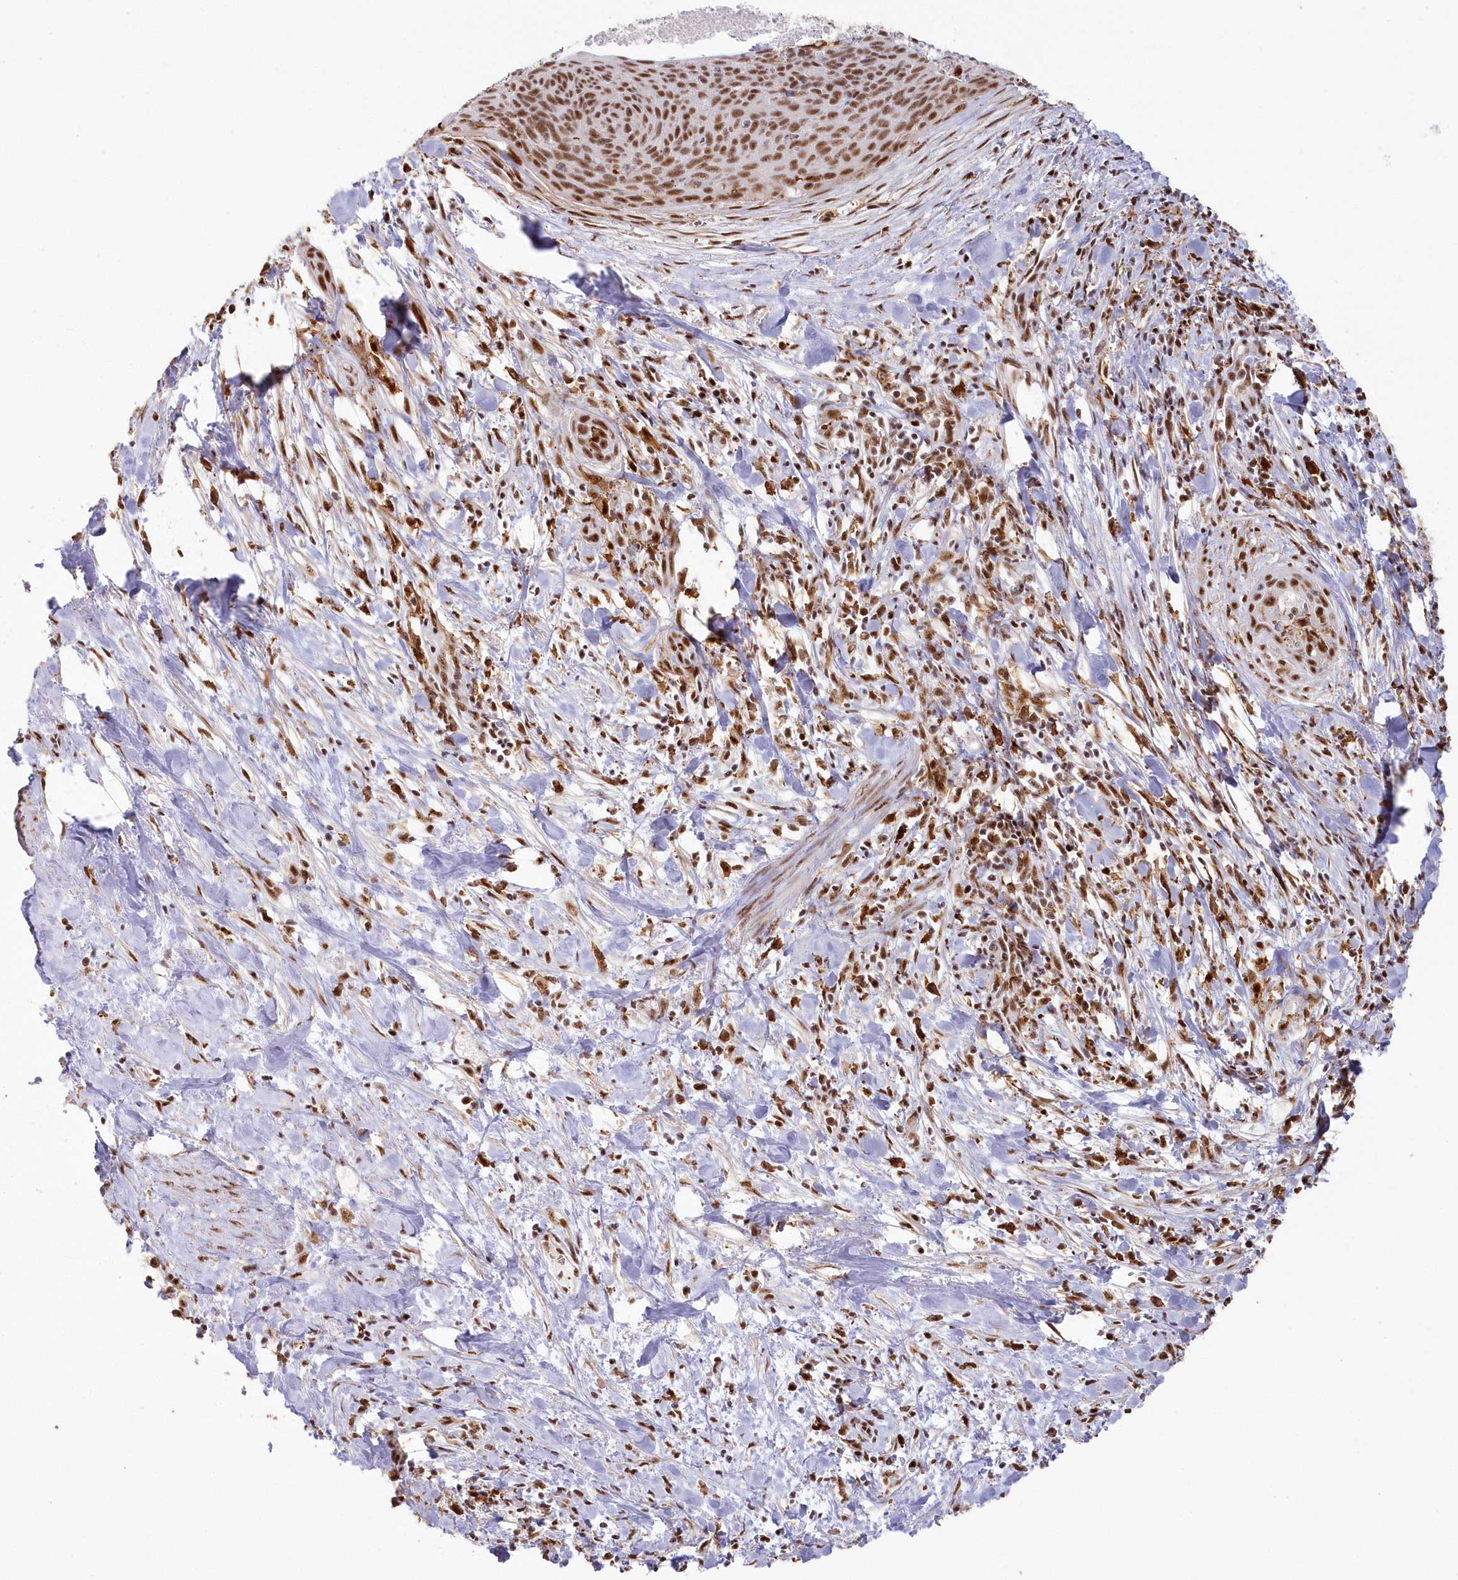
{"staining": {"intensity": "strong", "quantity": ">75%", "location": "nuclear"}, "tissue": "cervical cancer", "cell_type": "Tumor cells", "image_type": "cancer", "snomed": [{"axis": "morphology", "description": "Squamous cell carcinoma, NOS"}, {"axis": "topography", "description": "Cervix"}], "caption": "Brown immunohistochemical staining in cervical cancer (squamous cell carcinoma) exhibits strong nuclear positivity in about >75% of tumor cells.", "gene": "DDX46", "patient": {"sex": "female", "age": 55}}